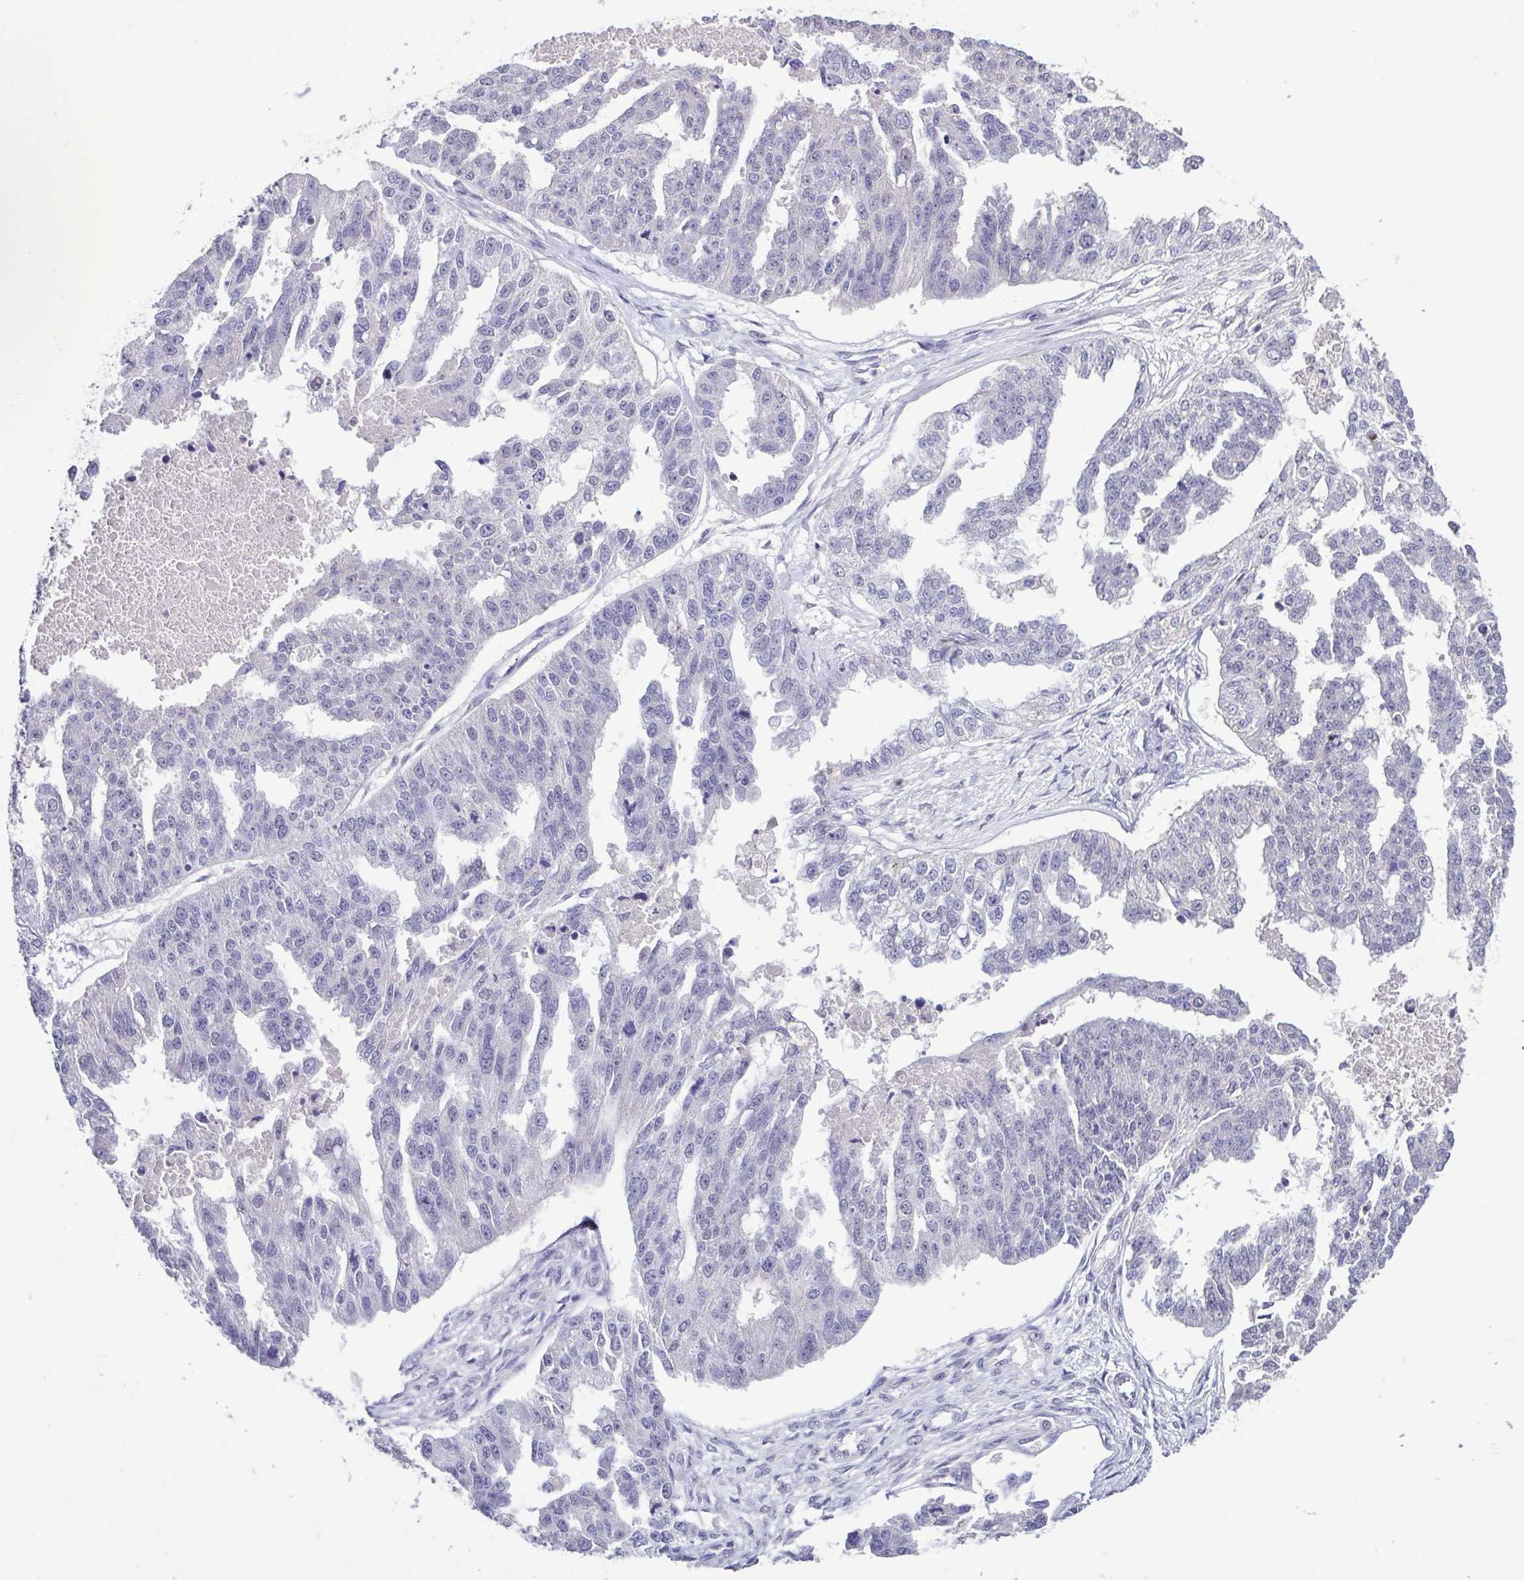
{"staining": {"intensity": "negative", "quantity": "none", "location": "none"}, "tissue": "ovarian cancer", "cell_type": "Tumor cells", "image_type": "cancer", "snomed": [{"axis": "morphology", "description": "Cystadenocarcinoma, serous, NOS"}, {"axis": "topography", "description": "Ovary"}], "caption": "Immunohistochemistry (IHC) histopathology image of neoplastic tissue: ovarian cancer stained with DAB demonstrates no significant protein staining in tumor cells.", "gene": "ACTRT3", "patient": {"sex": "female", "age": 58}}